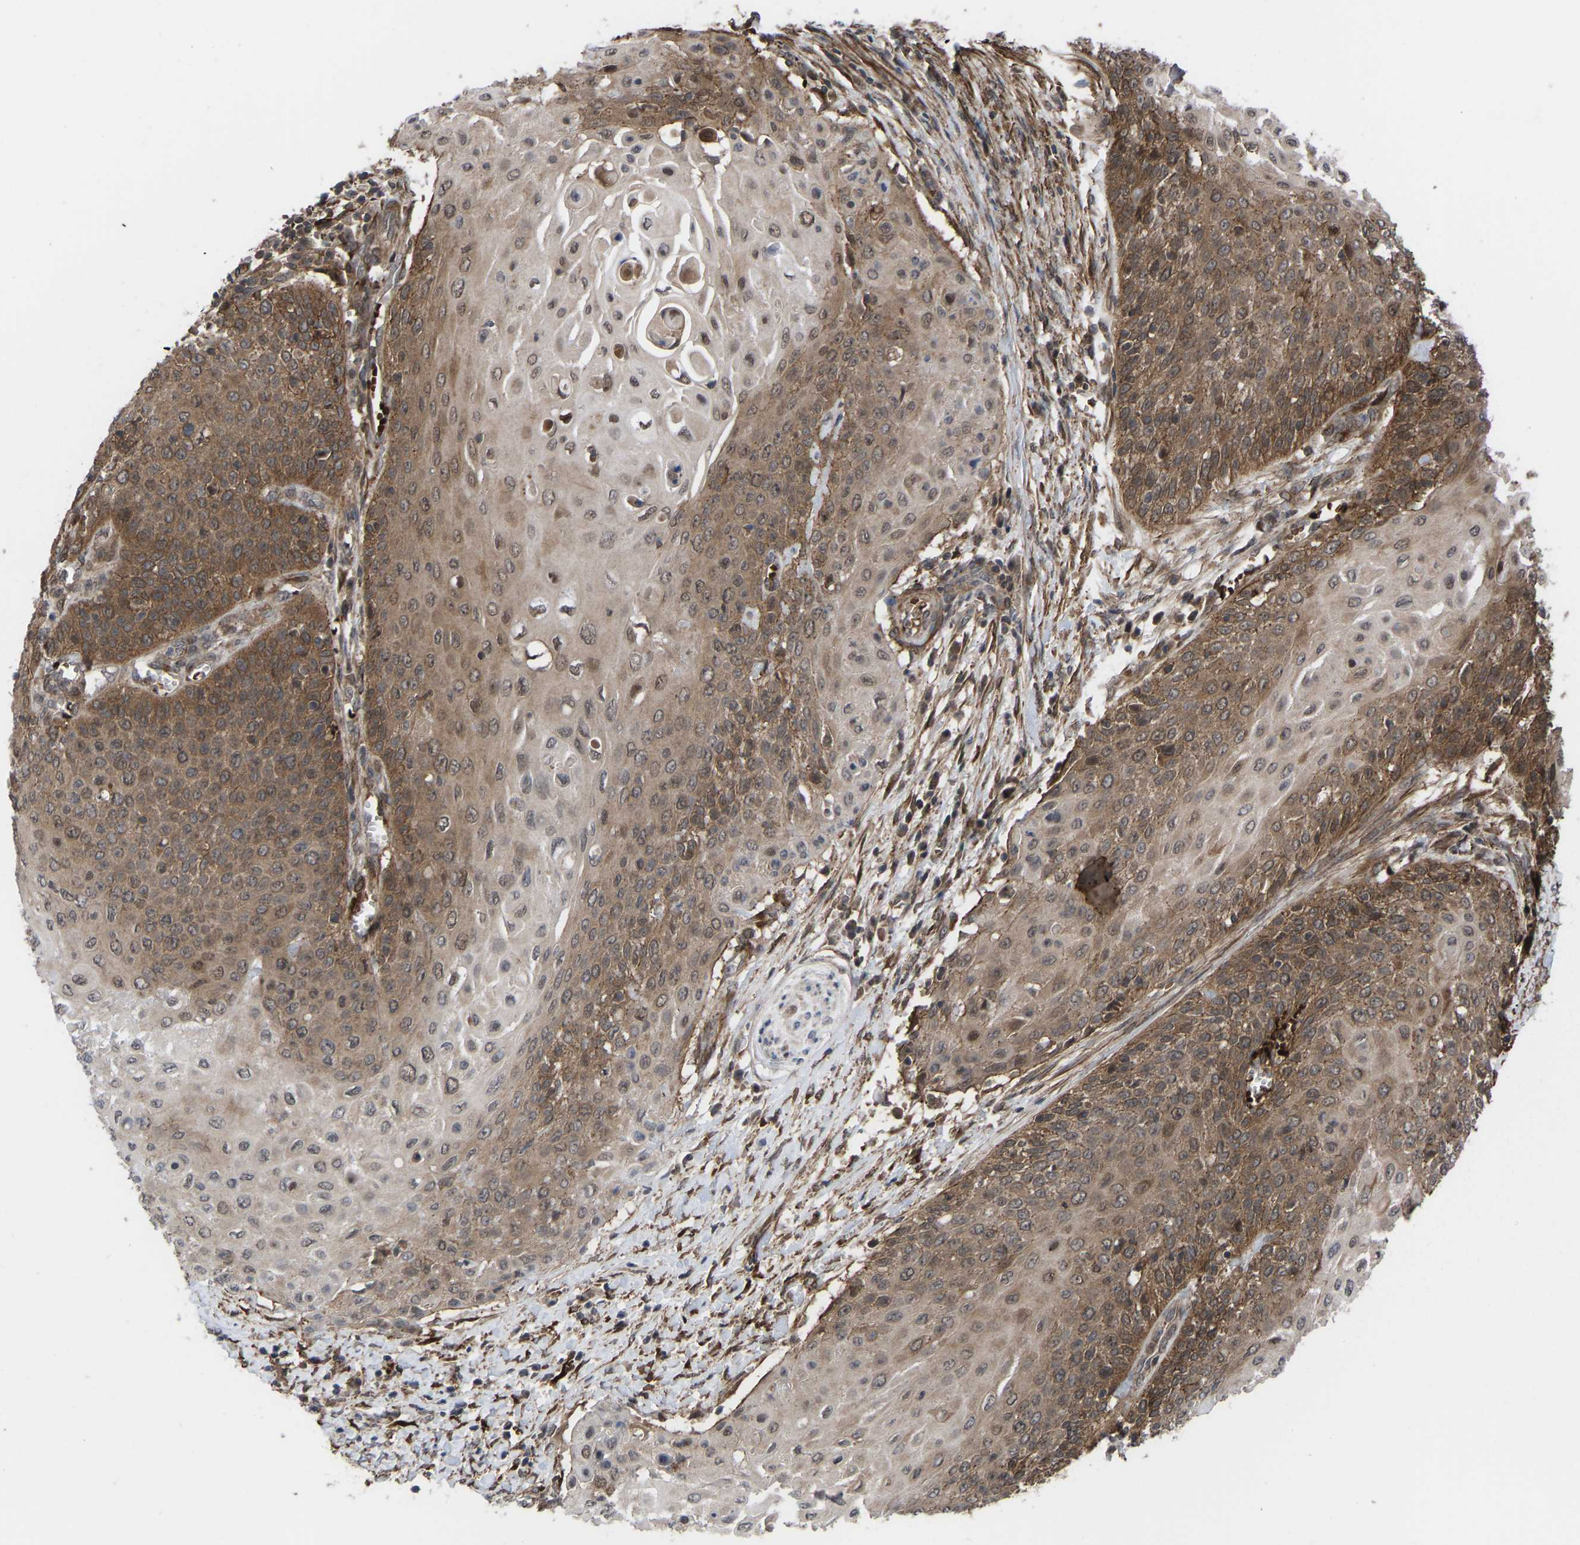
{"staining": {"intensity": "moderate", "quantity": ">75%", "location": "cytoplasmic/membranous,nuclear"}, "tissue": "cervical cancer", "cell_type": "Tumor cells", "image_type": "cancer", "snomed": [{"axis": "morphology", "description": "Squamous cell carcinoma, NOS"}, {"axis": "topography", "description": "Cervix"}], "caption": "A histopathology image of cervical squamous cell carcinoma stained for a protein reveals moderate cytoplasmic/membranous and nuclear brown staining in tumor cells. (DAB IHC, brown staining for protein, blue staining for nuclei).", "gene": "CYP7B1", "patient": {"sex": "female", "age": 39}}